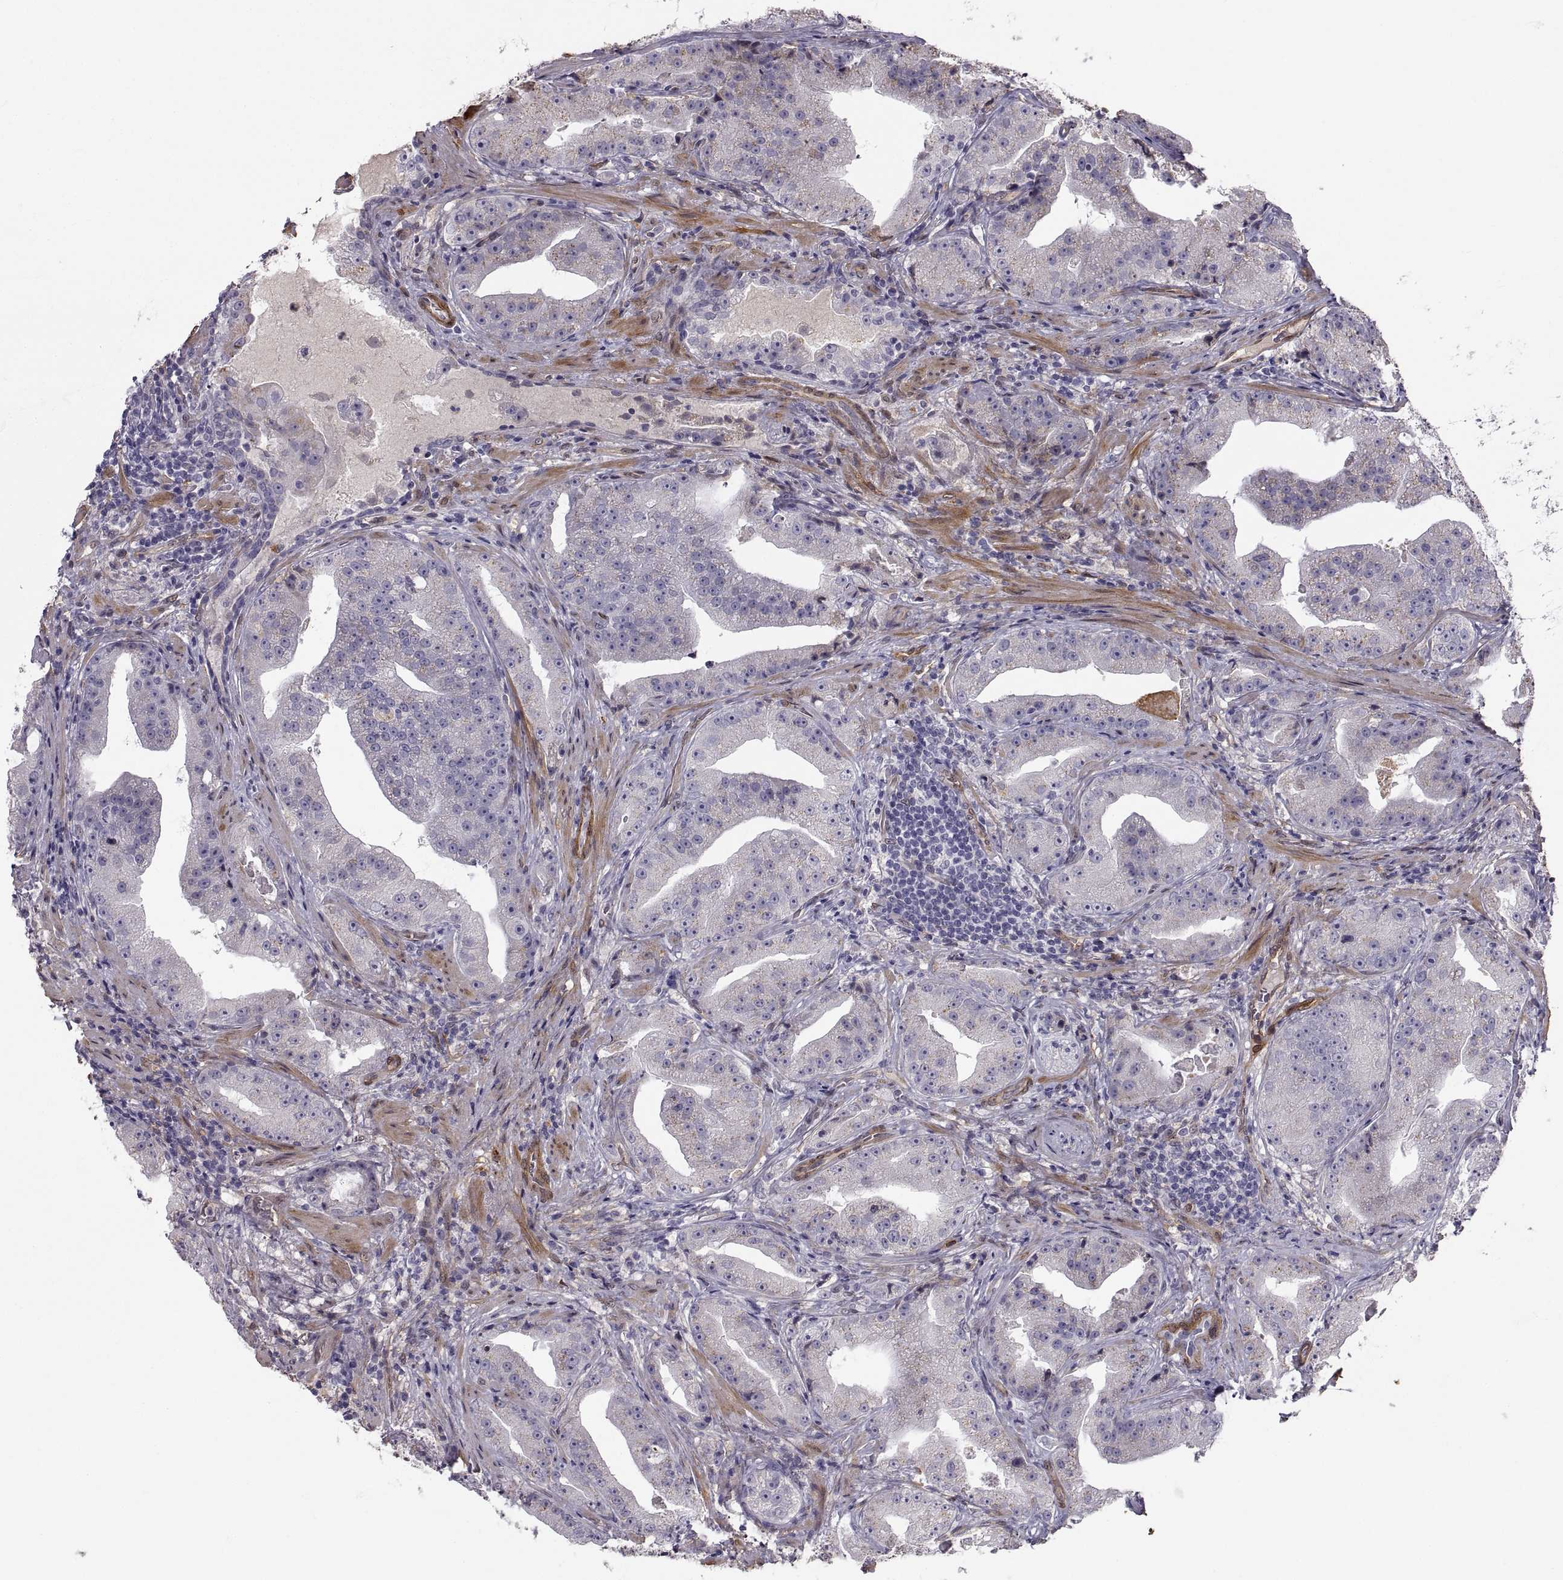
{"staining": {"intensity": "negative", "quantity": "none", "location": "none"}, "tissue": "prostate cancer", "cell_type": "Tumor cells", "image_type": "cancer", "snomed": [{"axis": "morphology", "description": "Adenocarcinoma, Low grade"}, {"axis": "topography", "description": "Prostate"}], "caption": "There is no significant staining in tumor cells of prostate cancer (adenocarcinoma (low-grade)).", "gene": "PGM5", "patient": {"sex": "male", "age": 62}}